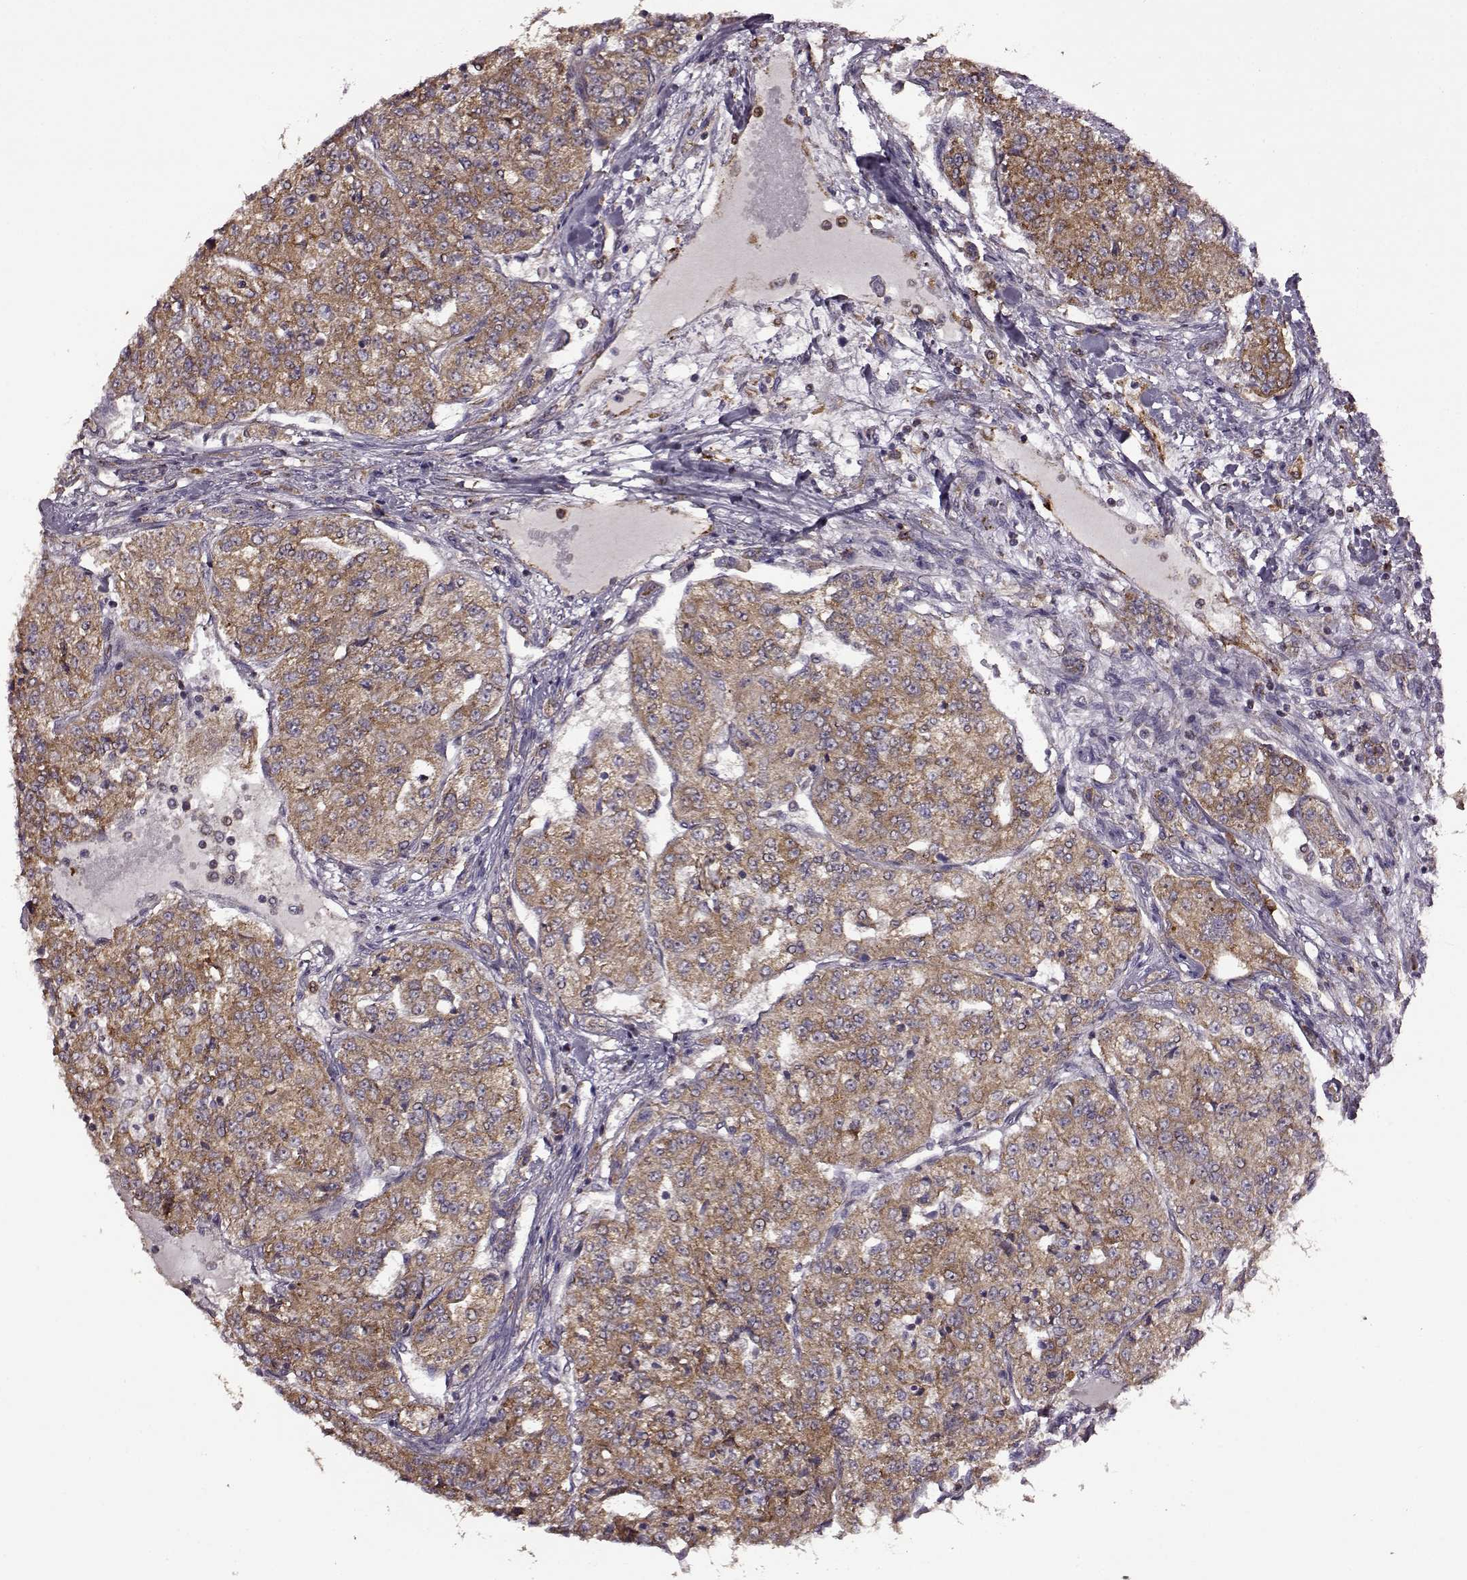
{"staining": {"intensity": "moderate", "quantity": ">75%", "location": "cytoplasmic/membranous"}, "tissue": "renal cancer", "cell_type": "Tumor cells", "image_type": "cancer", "snomed": [{"axis": "morphology", "description": "Adenocarcinoma, NOS"}, {"axis": "topography", "description": "Kidney"}], "caption": "Immunohistochemical staining of renal cancer (adenocarcinoma) shows medium levels of moderate cytoplasmic/membranous positivity in about >75% of tumor cells.", "gene": "MTSS1", "patient": {"sex": "female", "age": 63}}